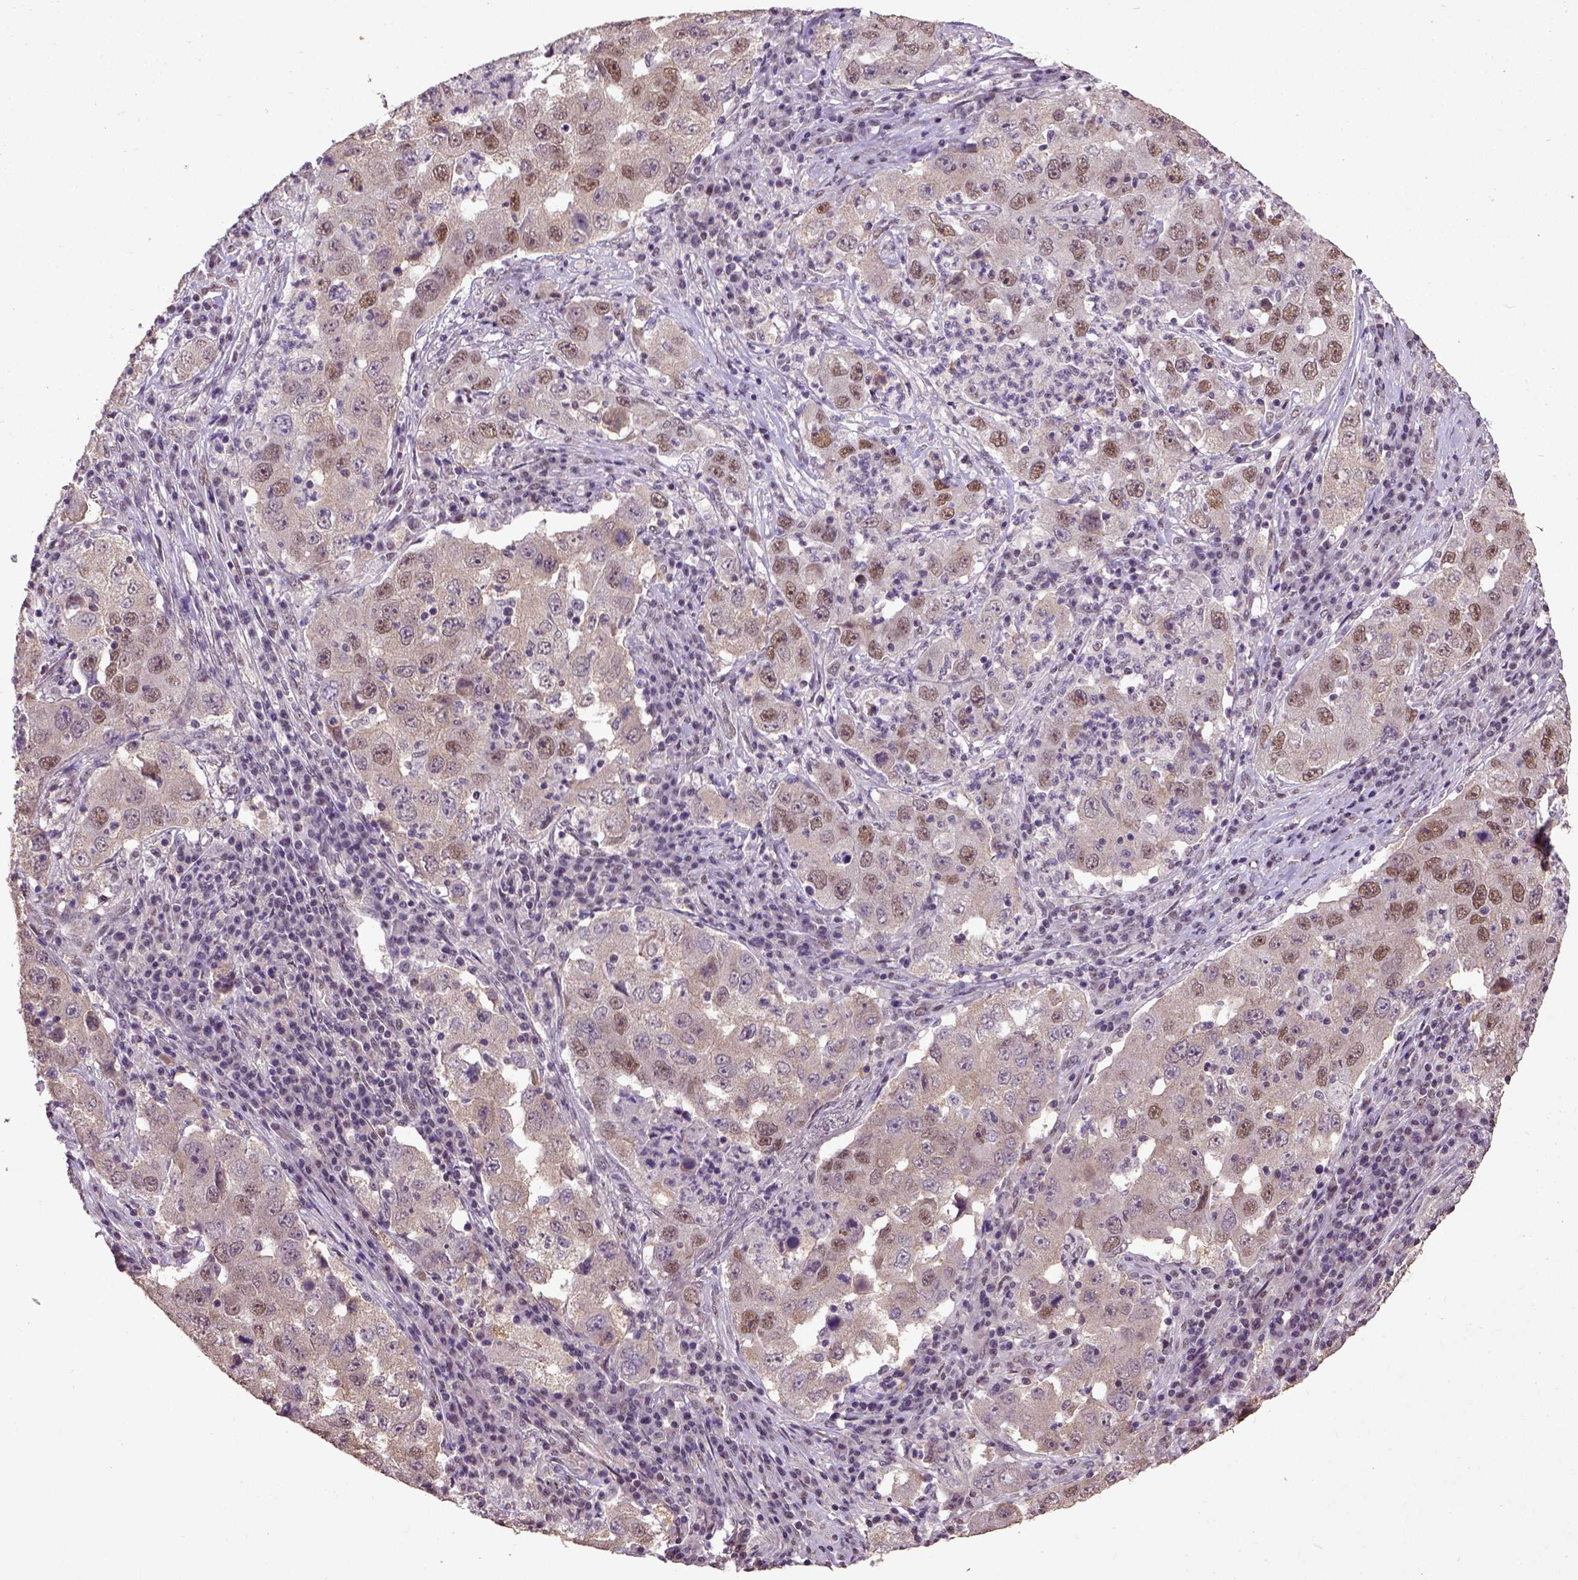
{"staining": {"intensity": "moderate", "quantity": "25%-75%", "location": "nuclear"}, "tissue": "lung cancer", "cell_type": "Tumor cells", "image_type": "cancer", "snomed": [{"axis": "morphology", "description": "Adenocarcinoma, NOS"}, {"axis": "topography", "description": "Lung"}], "caption": "This photomicrograph demonstrates adenocarcinoma (lung) stained with immunohistochemistry to label a protein in brown. The nuclear of tumor cells show moderate positivity for the protein. Nuclei are counter-stained blue.", "gene": "UBA3", "patient": {"sex": "male", "age": 73}}